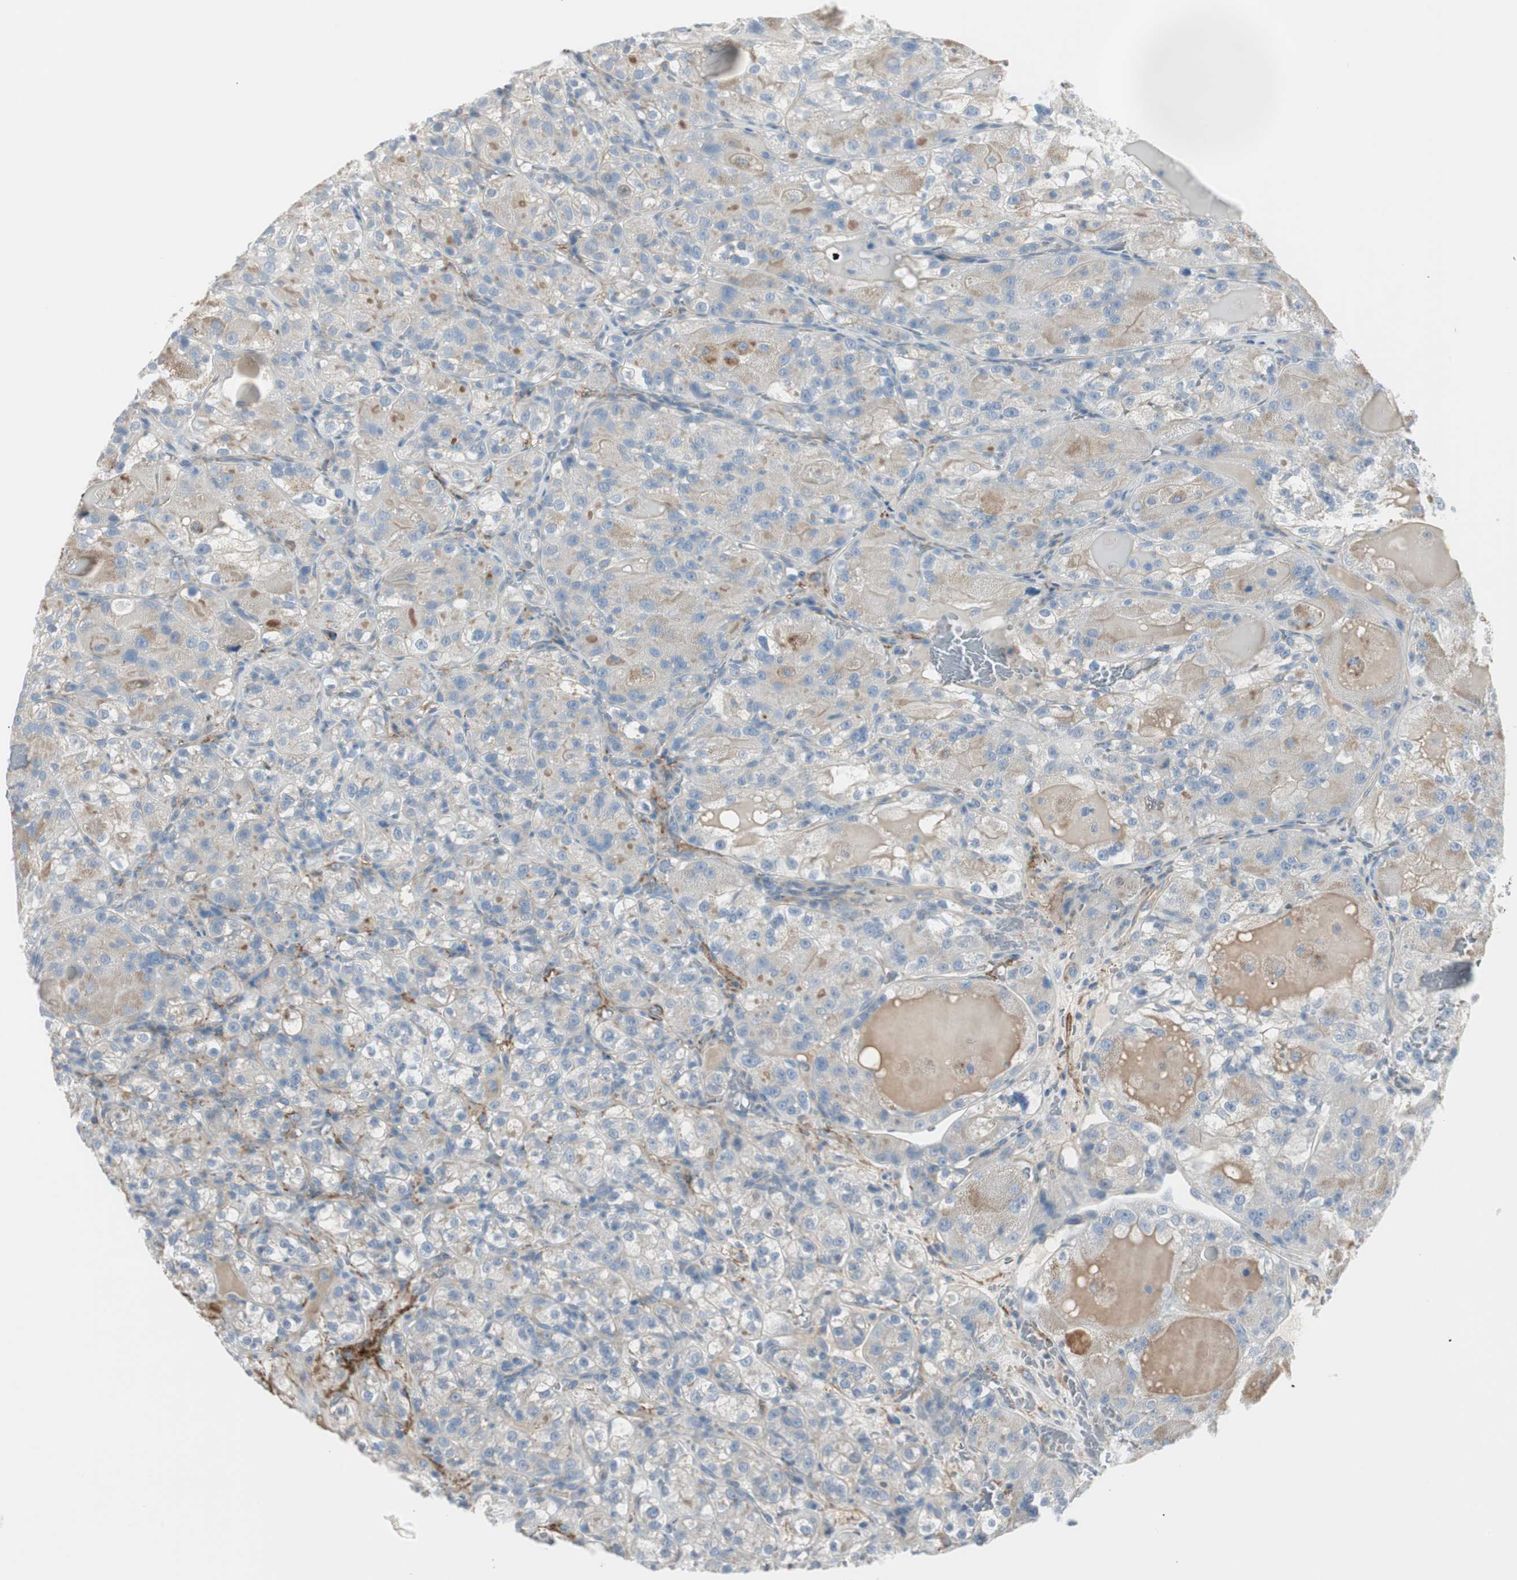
{"staining": {"intensity": "moderate", "quantity": "<25%", "location": "cytoplasmic/membranous"}, "tissue": "renal cancer", "cell_type": "Tumor cells", "image_type": "cancer", "snomed": [{"axis": "morphology", "description": "Normal tissue, NOS"}, {"axis": "morphology", "description": "Adenocarcinoma, NOS"}, {"axis": "topography", "description": "Kidney"}], "caption": "Immunohistochemistry photomicrograph of neoplastic tissue: human renal adenocarcinoma stained using immunohistochemistry (IHC) exhibits low levels of moderate protein expression localized specifically in the cytoplasmic/membranous of tumor cells, appearing as a cytoplasmic/membranous brown color.", "gene": "CACNA2D1", "patient": {"sex": "male", "age": 61}}